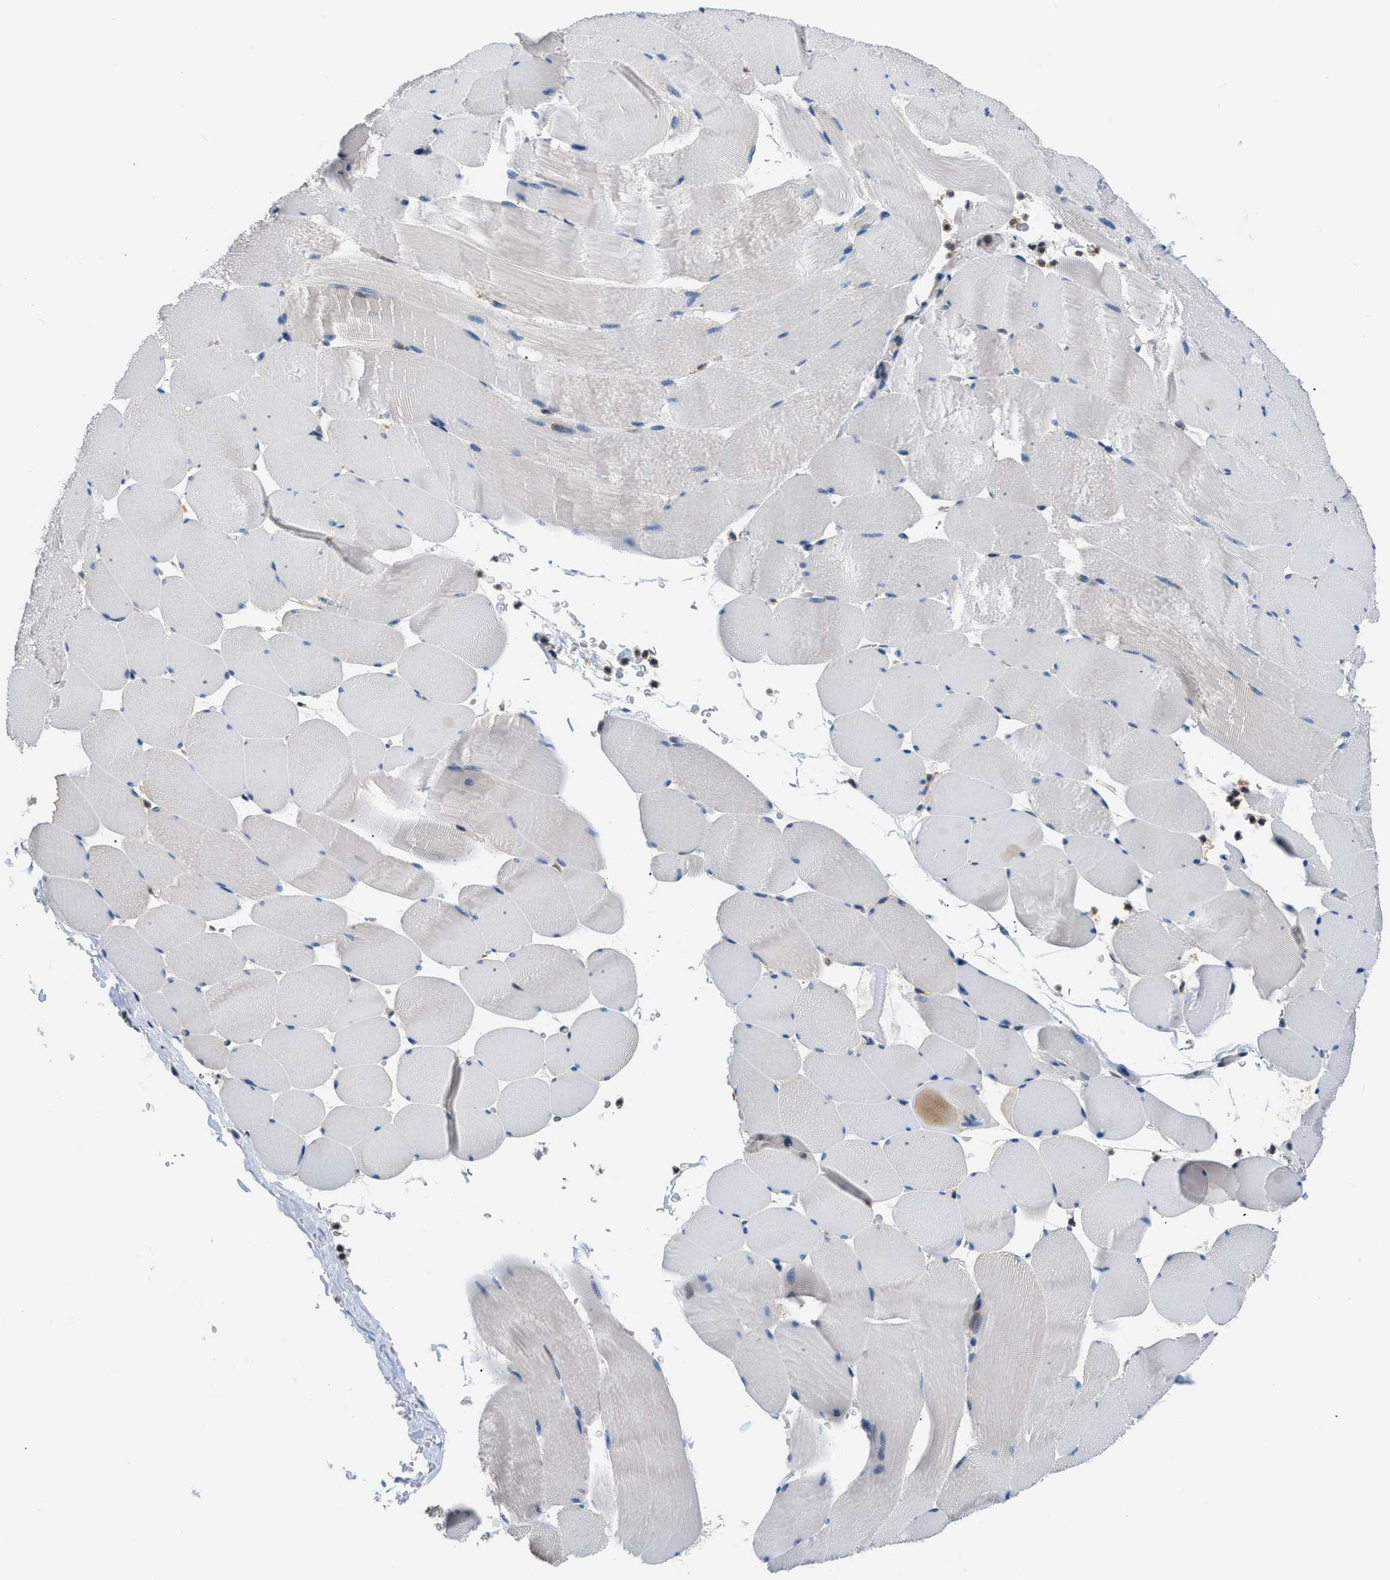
{"staining": {"intensity": "negative", "quantity": "none", "location": "none"}, "tissue": "skeletal muscle", "cell_type": "Myocytes", "image_type": "normal", "snomed": [{"axis": "morphology", "description": "Normal tissue, NOS"}, {"axis": "topography", "description": "Skeletal muscle"}], "caption": "IHC of benign skeletal muscle reveals no expression in myocytes.", "gene": "EIF4EBP2", "patient": {"sex": "male", "age": 62}}